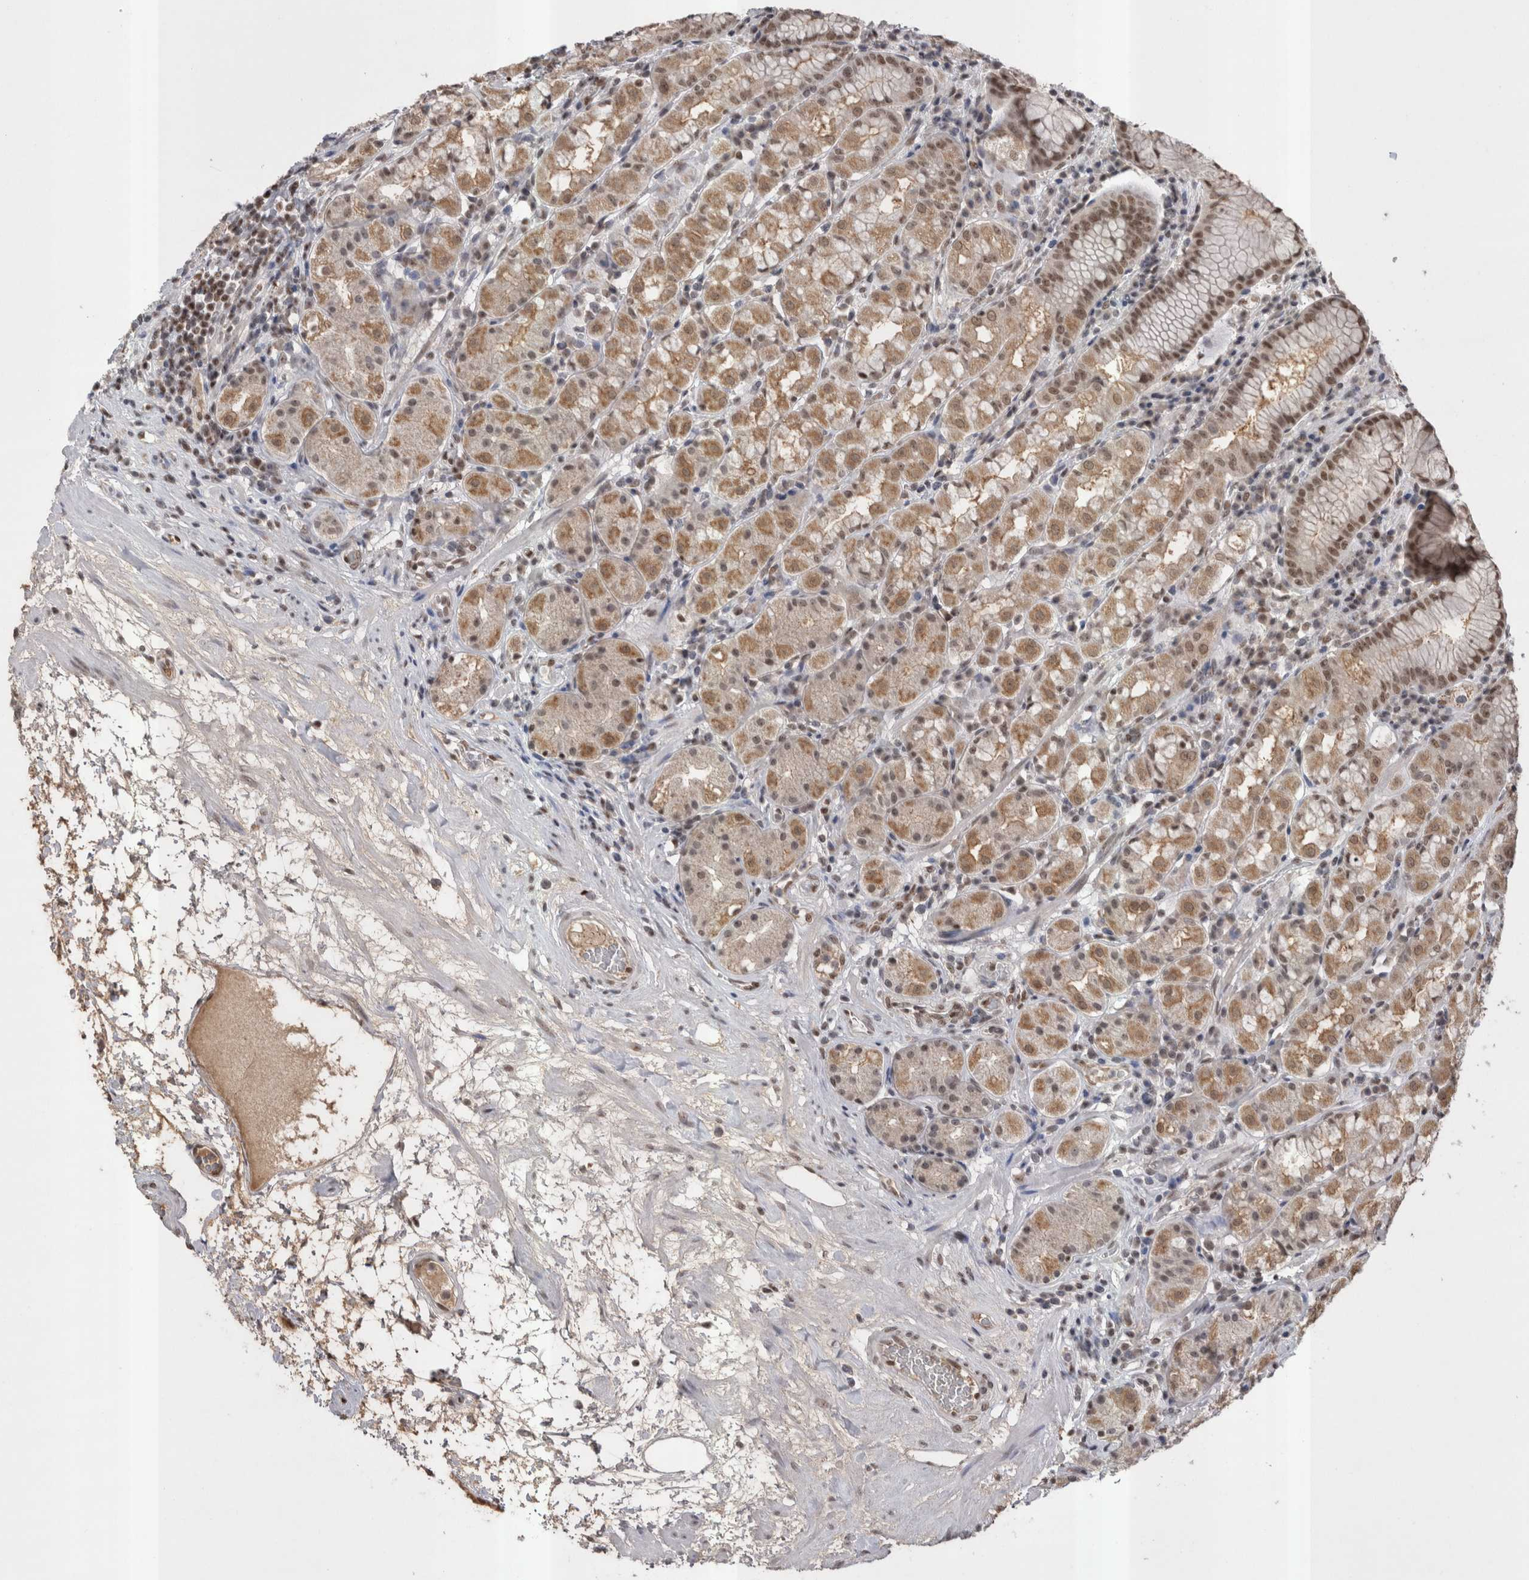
{"staining": {"intensity": "moderate", "quantity": ">75%", "location": "cytoplasmic/membranous,nuclear"}, "tissue": "stomach", "cell_type": "Glandular cells", "image_type": "normal", "snomed": [{"axis": "morphology", "description": "Normal tissue, NOS"}, {"axis": "topography", "description": "Stomach, lower"}], "caption": "Protein analysis of benign stomach shows moderate cytoplasmic/membranous,nuclear positivity in about >75% of glandular cells. The staining is performed using DAB (3,3'-diaminobenzidine) brown chromogen to label protein expression. The nuclei are counter-stained blue using hematoxylin.", "gene": "DAXX", "patient": {"sex": "female", "age": 56}}